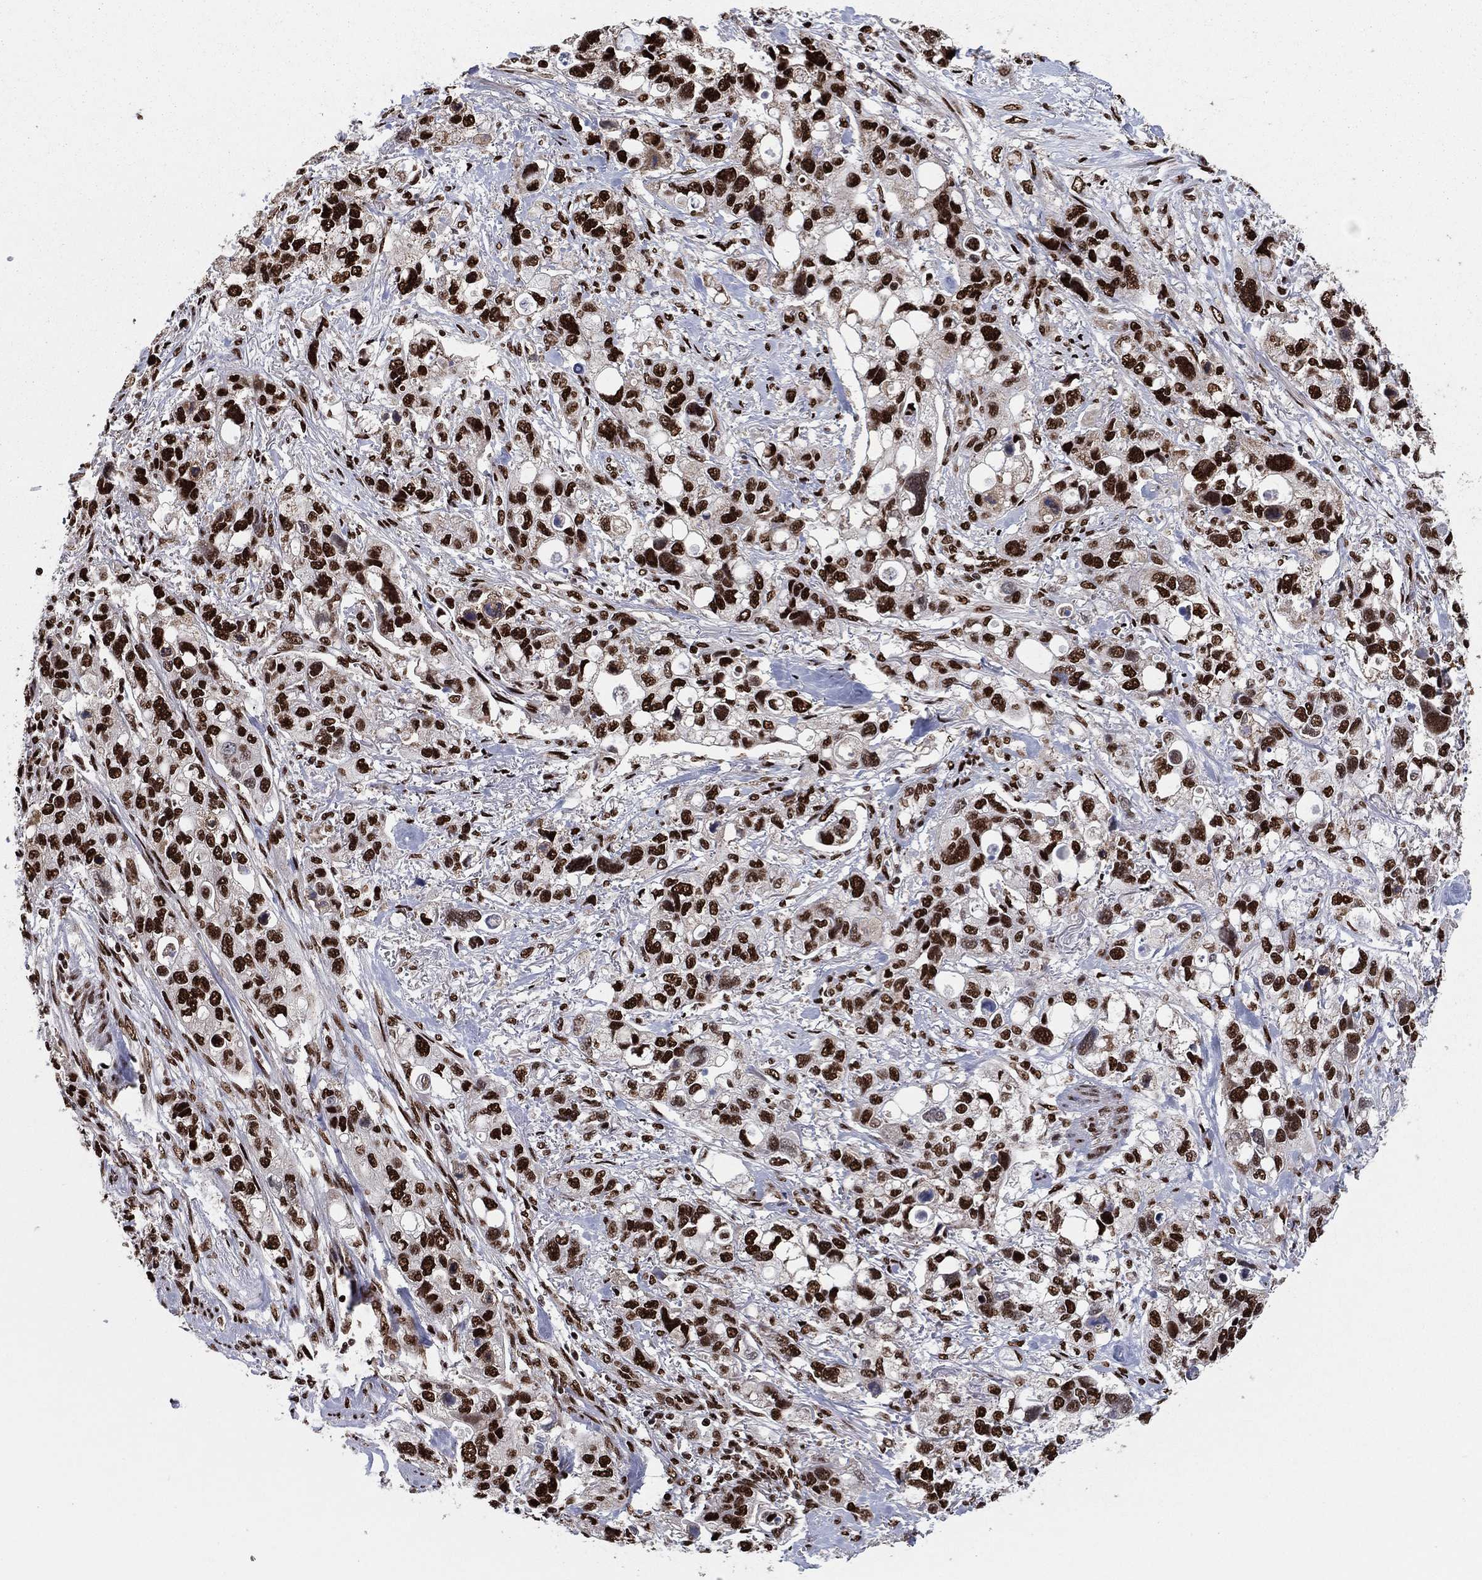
{"staining": {"intensity": "strong", "quantity": ">75%", "location": "nuclear"}, "tissue": "stomach cancer", "cell_type": "Tumor cells", "image_type": "cancer", "snomed": [{"axis": "morphology", "description": "Adenocarcinoma, NOS"}, {"axis": "topography", "description": "Stomach, upper"}], "caption": "DAB immunohistochemical staining of human stomach cancer displays strong nuclear protein staining in about >75% of tumor cells.", "gene": "TP53BP1", "patient": {"sex": "female", "age": 81}}